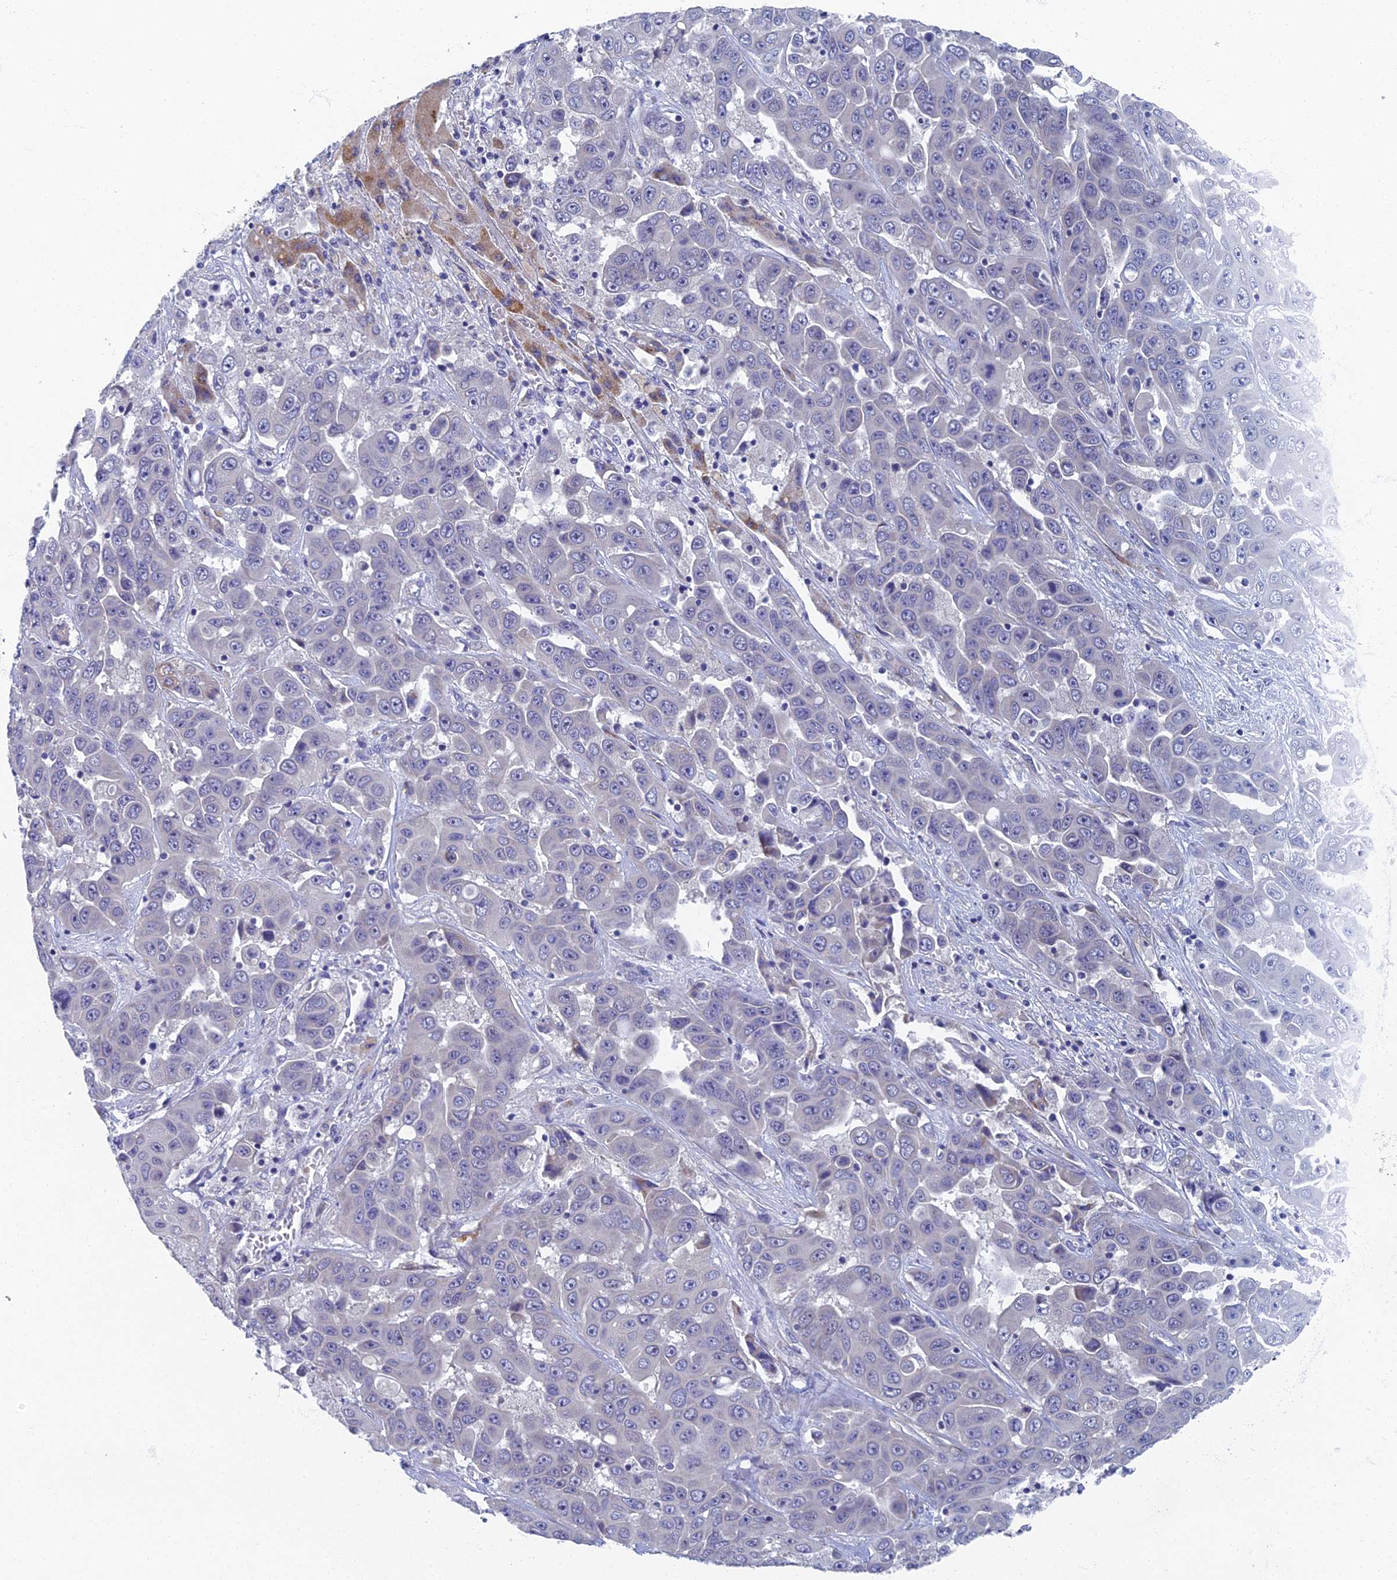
{"staining": {"intensity": "negative", "quantity": "none", "location": "none"}, "tissue": "liver cancer", "cell_type": "Tumor cells", "image_type": "cancer", "snomed": [{"axis": "morphology", "description": "Cholangiocarcinoma"}, {"axis": "topography", "description": "Liver"}], "caption": "Liver cancer was stained to show a protein in brown. There is no significant expression in tumor cells.", "gene": "SPIN4", "patient": {"sex": "female", "age": 52}}